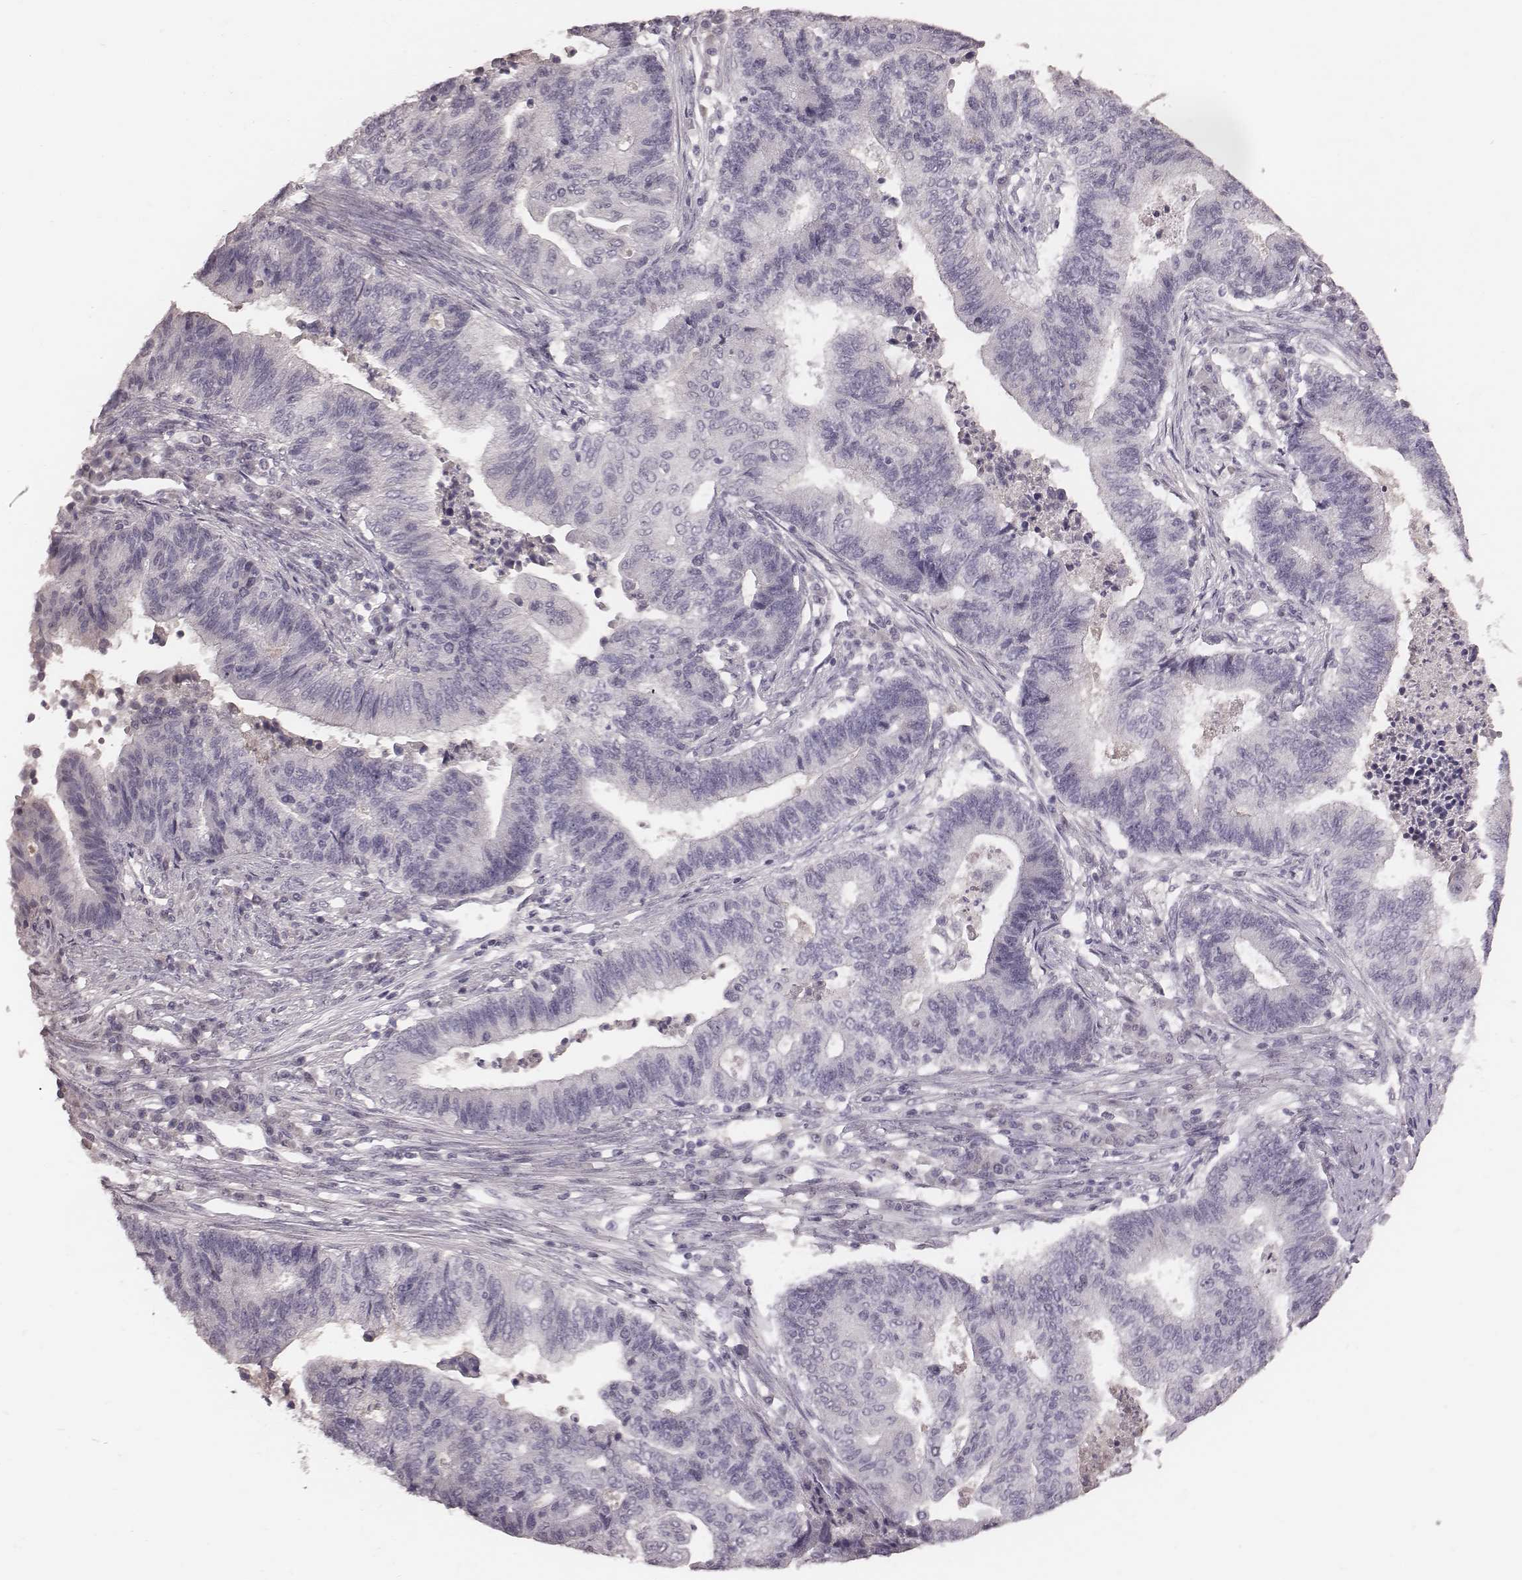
{"staining": {"intensity": "negative", "quantity": "none", "location": "none"}, "tissue": "endometrial cancer", "cell_type": "Tumor cells", "image_type": "cancer", "snomed": [{"axis": "morphology", "description": "Adenocarcinoma, NOS"}, {"axis": "topography", "description": "Uterus"}, {"axis": "topography", "description": "Endometrium"}], "caption": "Endometrial cancer was stained to show a protein in brown. There is no significant staining in tumor cells. (Immunohistochemistry (ihc), brightfield microscopy, high magnification).", "gene": "CFTR", "patient": {"sex": "female", "age": 54}}